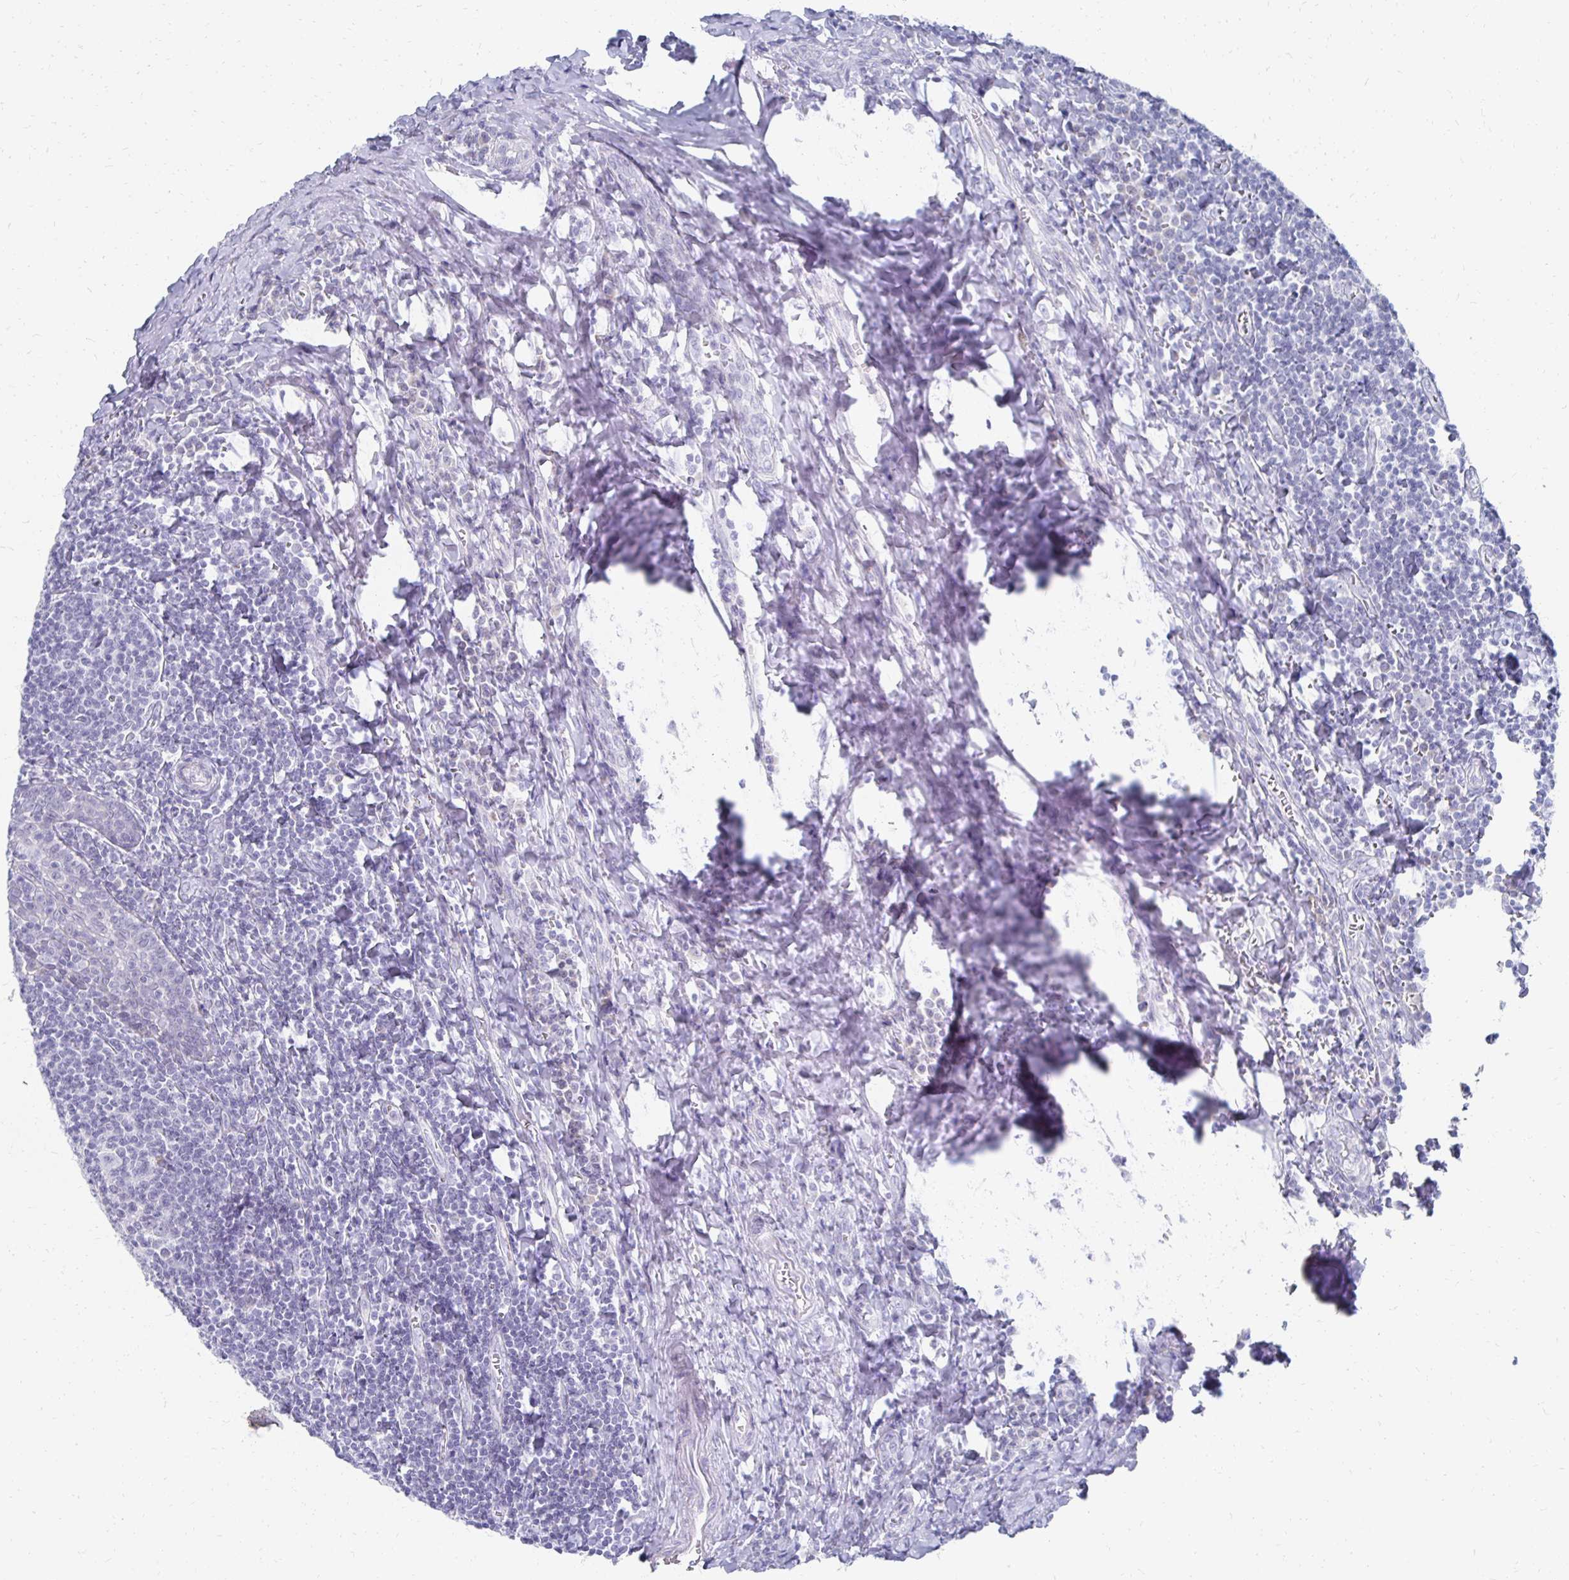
{"staining": {"intensity": "negative", "quantity": "none", "location": "none"}, "tissue": "tonsil", "cell_type": "Germinal center cells", "image_type": "normal", "snomed": [{"axis": "morphology", "description": "Normal tissue, NOS"}, {"axis": "morphology", "description": "Inflammation, NOS"}, {"axis": "topography", "description": "Tonsil"}], "caption": "High magnification brightfield microscopy of normal tonsil stained with DAB (3,3'-diaminobenzidine) (brown) and counterstained with hematoxylin (blue): germinal center cells show no significant positivity.", "gene": "SYCP3", "patient": {"sex": "female", "age": 31}}